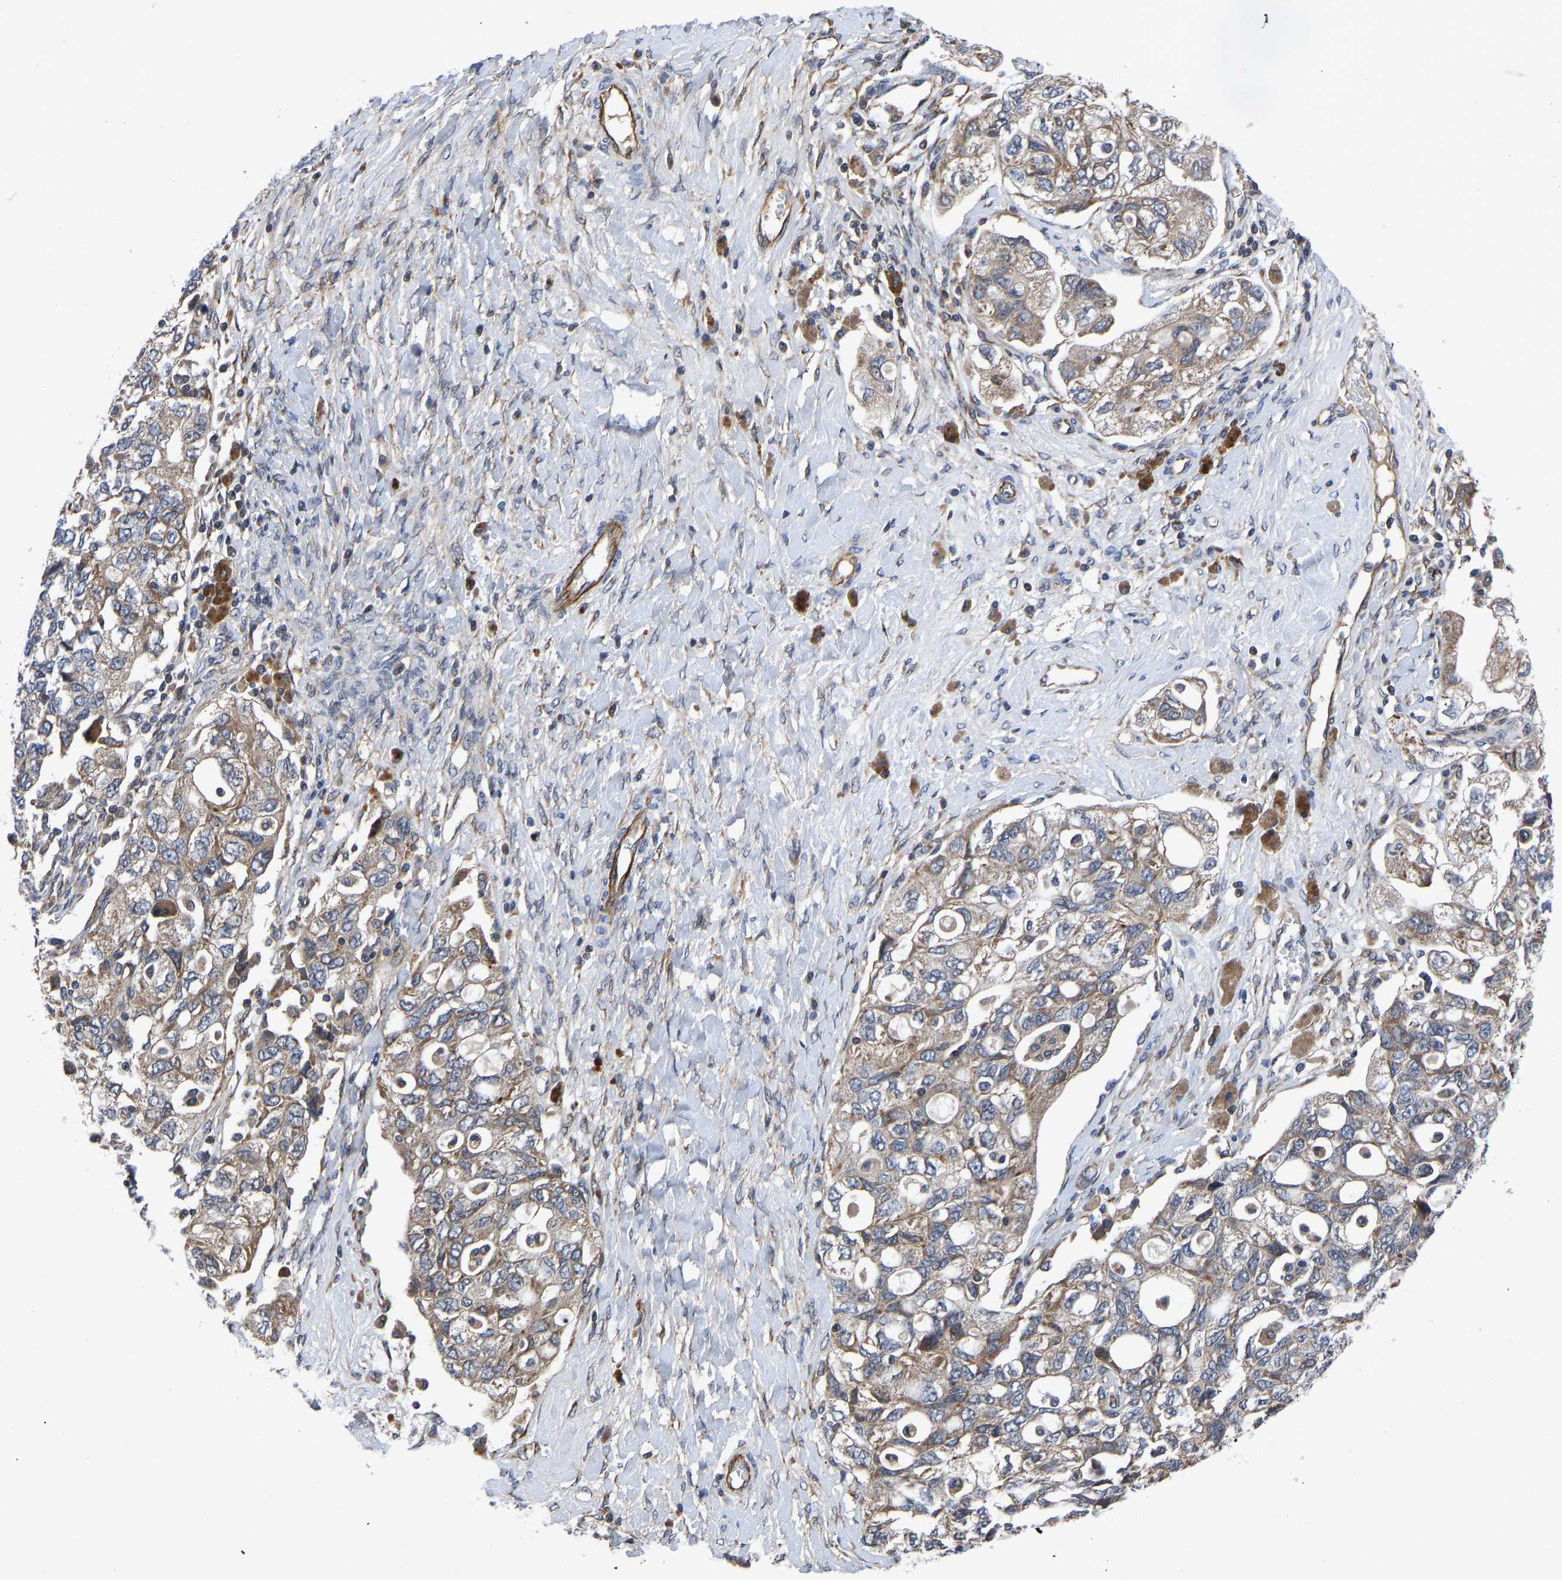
{"staining": {"intensity": "weak", "quantity": ">75%", "location": "cytoplasmic/membranous"}, "tissue": "ovarian cancer", "cell_type": "Tumor cells", "image_type": "cancer", "snomed": [{"axis": "morphology", "description": "Carcinoma, NOS"}, {"axis": "morphology", "description": "Cystadenocarcinoma, serous, NOS"}, {"axis": "topography", "description": "Ovary"}], "caption": "DAB immunohistochemical staining of ovarian cancer reveals weak cytoplasmic/membranous protein expression in approximately >75% of tumor cells. The staining was performed using DAB (3,3'-diaminobenzidine) to visualize the protein expression in brown, while the nuclei were stained in blue with hematoxylin (Magnification: 20x).", "gene": "FRRS1", "patient": {"sex": "female", "age": 69}}